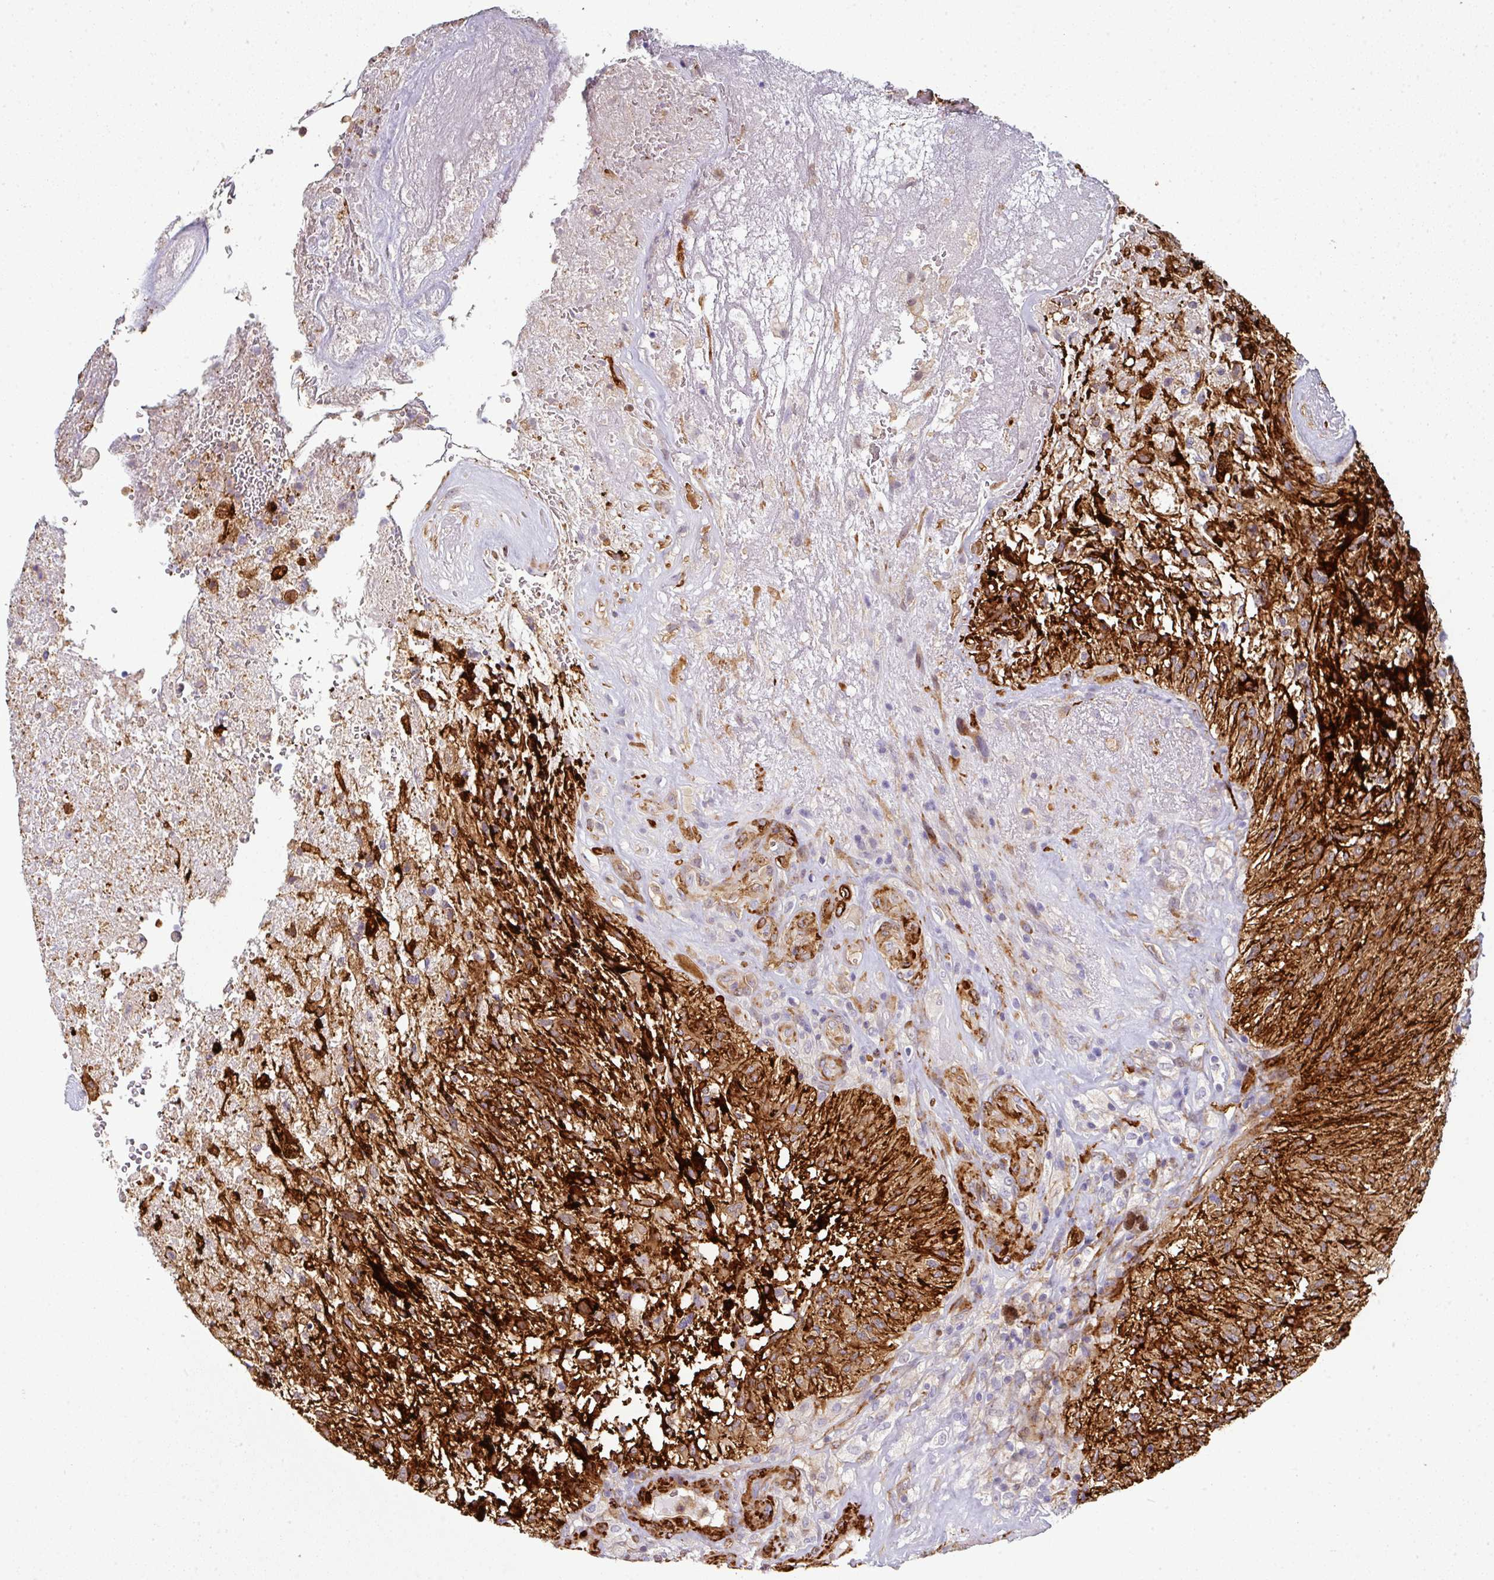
{"staining": {"intensity": "strong", "quantity": "<25%", "location": "cytoplasmic/membranous"}, "tissue": "glioma", "cell_type": "Tumor cells", "image_type": "cancer", "snomed": [{"axis": "morphology", "description": "Glioma, malignant, High grade"}, {"axis": "topography", "description": "Brain"}], "caption": "This photomicrograph demonstrates malignant glioma (high-grade) stained with immunohistochemistry to label a protein in brown. The cytoplasmic/membranous of tumor cells show strong positivity for the protein. Nuclei are counter-stained blue.", "gene": "BEND5", "patient": {"sex": "male", "age": 56}}